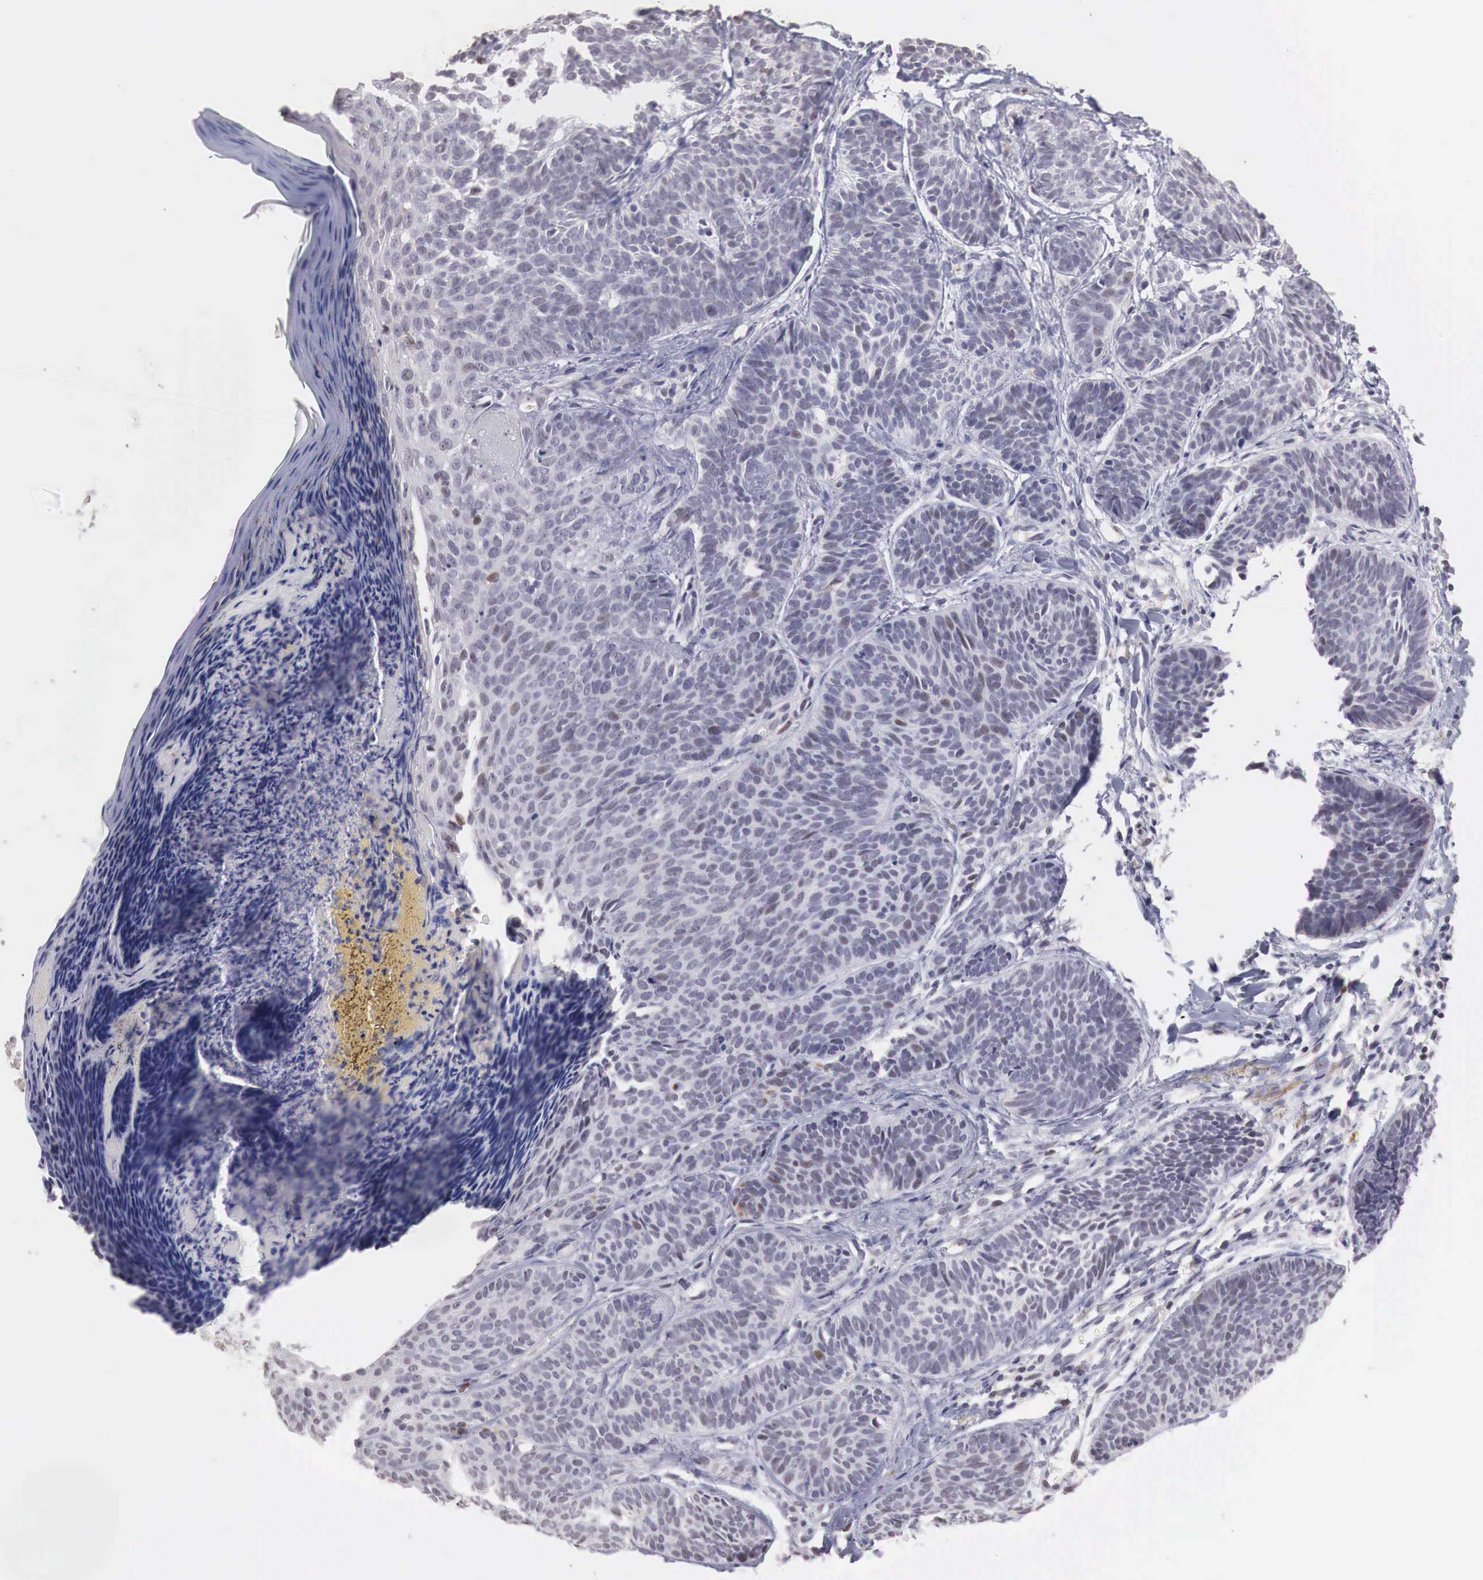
{"staining": {"intensity": "negative", "quantity": "none", "location": "none"}, "tissue": "skin cancer", "cell_type": "Tumor cells", "image_type": "cancer", "snomed": [{"axis": "morphology", "description": "Basal cell carcinoma"}, {"axis": "topography", "description": "Skin"}], "caption": "Immunohistochemistry (IHC) image of neoplastic tissue: skin cancer stained with DAB displays no significant protein positivity in tumor cells.", "gene": "TBC1D9", "patient": {"sex": "female", "age": 62}}